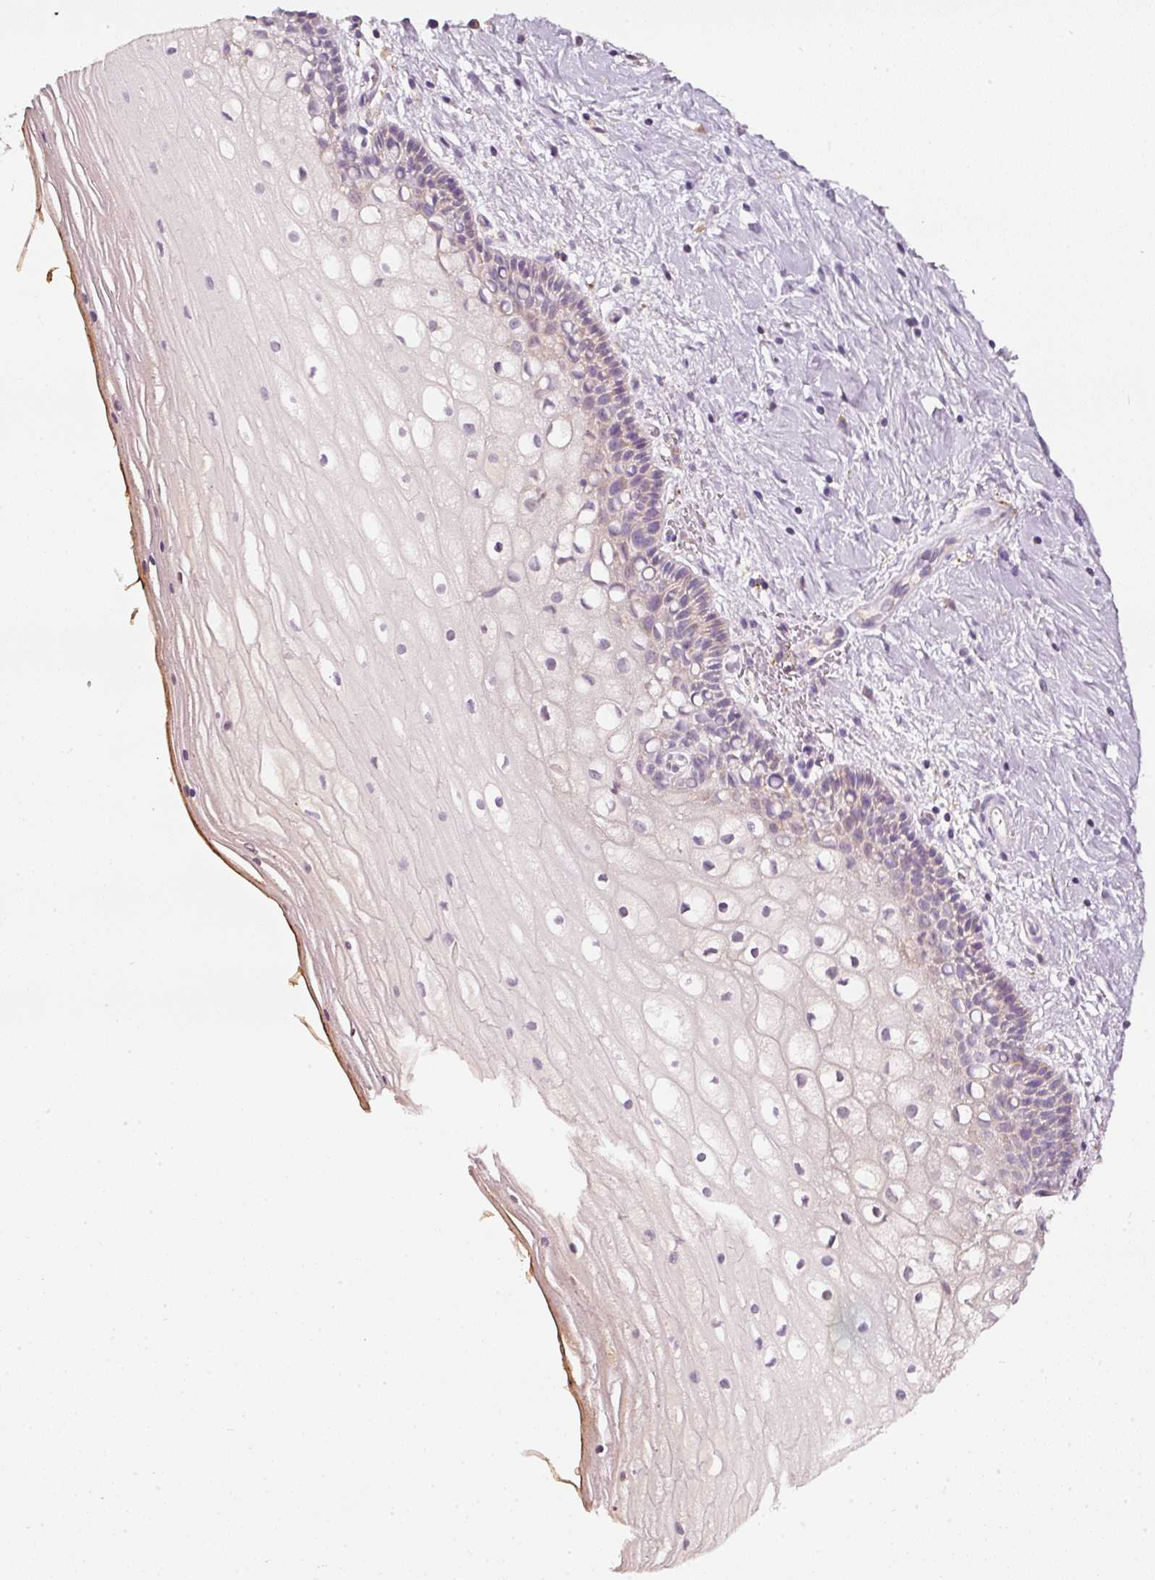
{"staining": {"intensity": "moderate", "quantity": ">75%", "location": "cytoplasmic/membranous"}, "tissue": "cervix", "cell_type": "Glandular cells", "image_type": "normal", "snomed": [{"axis": "morphology", "description": "Normal tissue, NOS"}, {"axis": "topography", "description": "Cervix"}], "caption": "Normal cervix displays moderate cytoplasmic/membranous staining in about >75% of glandular cells Ihc stains the protein of interest in brown and the nuclei are stained blue..", "gene": "IQGAP2", "patient": {"sex": "female", "age": 36}}